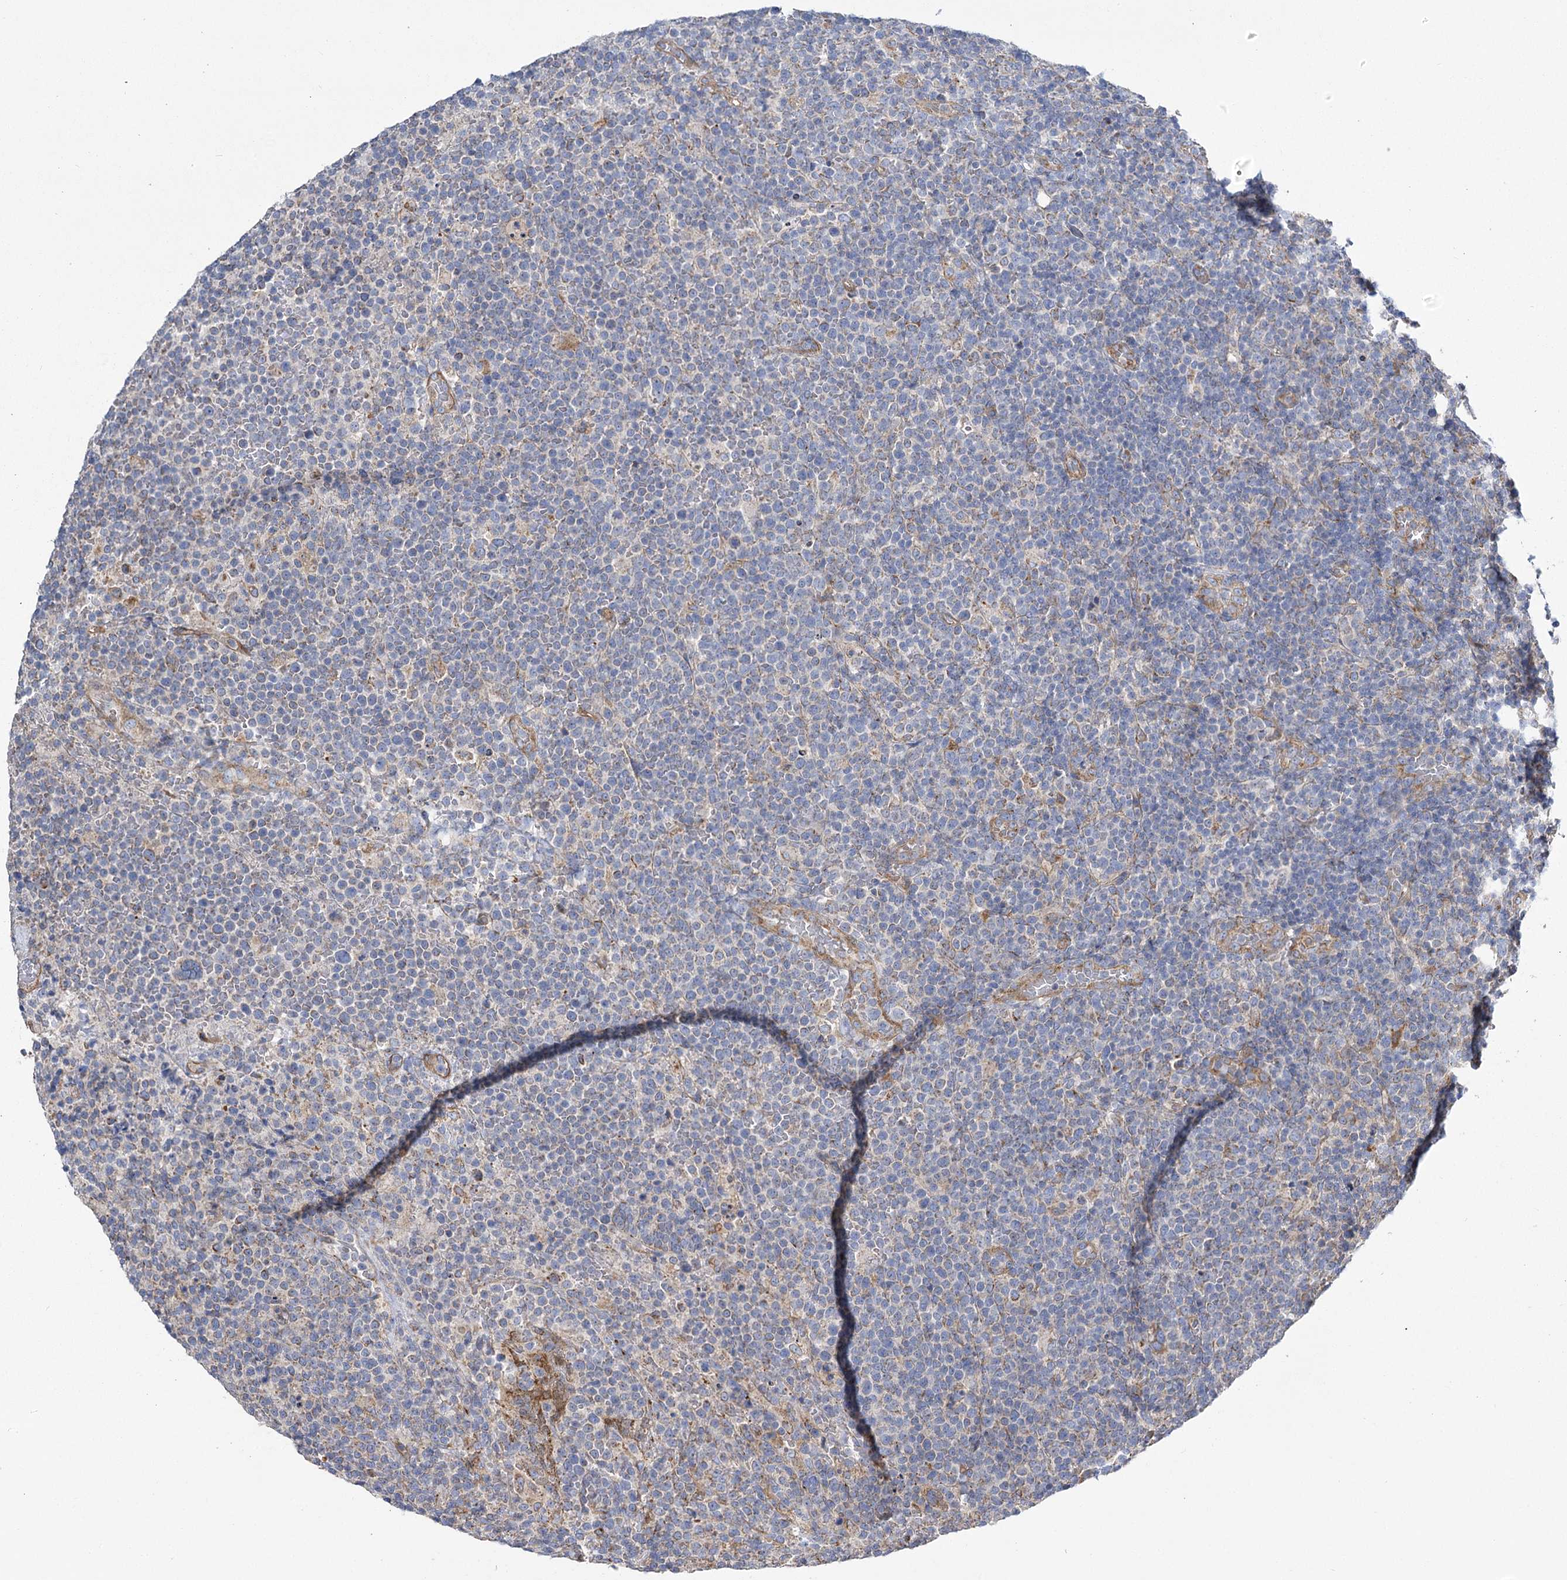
{"staining": {"intensity": "negative", "quantity": "none", "location": "none"}, "tissue": "lymphoma", "cell_type": "Tumor cells", "image_type": "cancer", "snomed": [{"axis": "morphology", "description": "Malignant lymphoma, non-Hodgkin's type, High grade"}, {"axis": "topography", "description": "Lymph node"}], "caption": "Lymphoma was stained to show a protein in brown. There is no significant staining in tumor cells.", "gene": "RMDN2", "patient": {"sex": "male", "age": 61}}